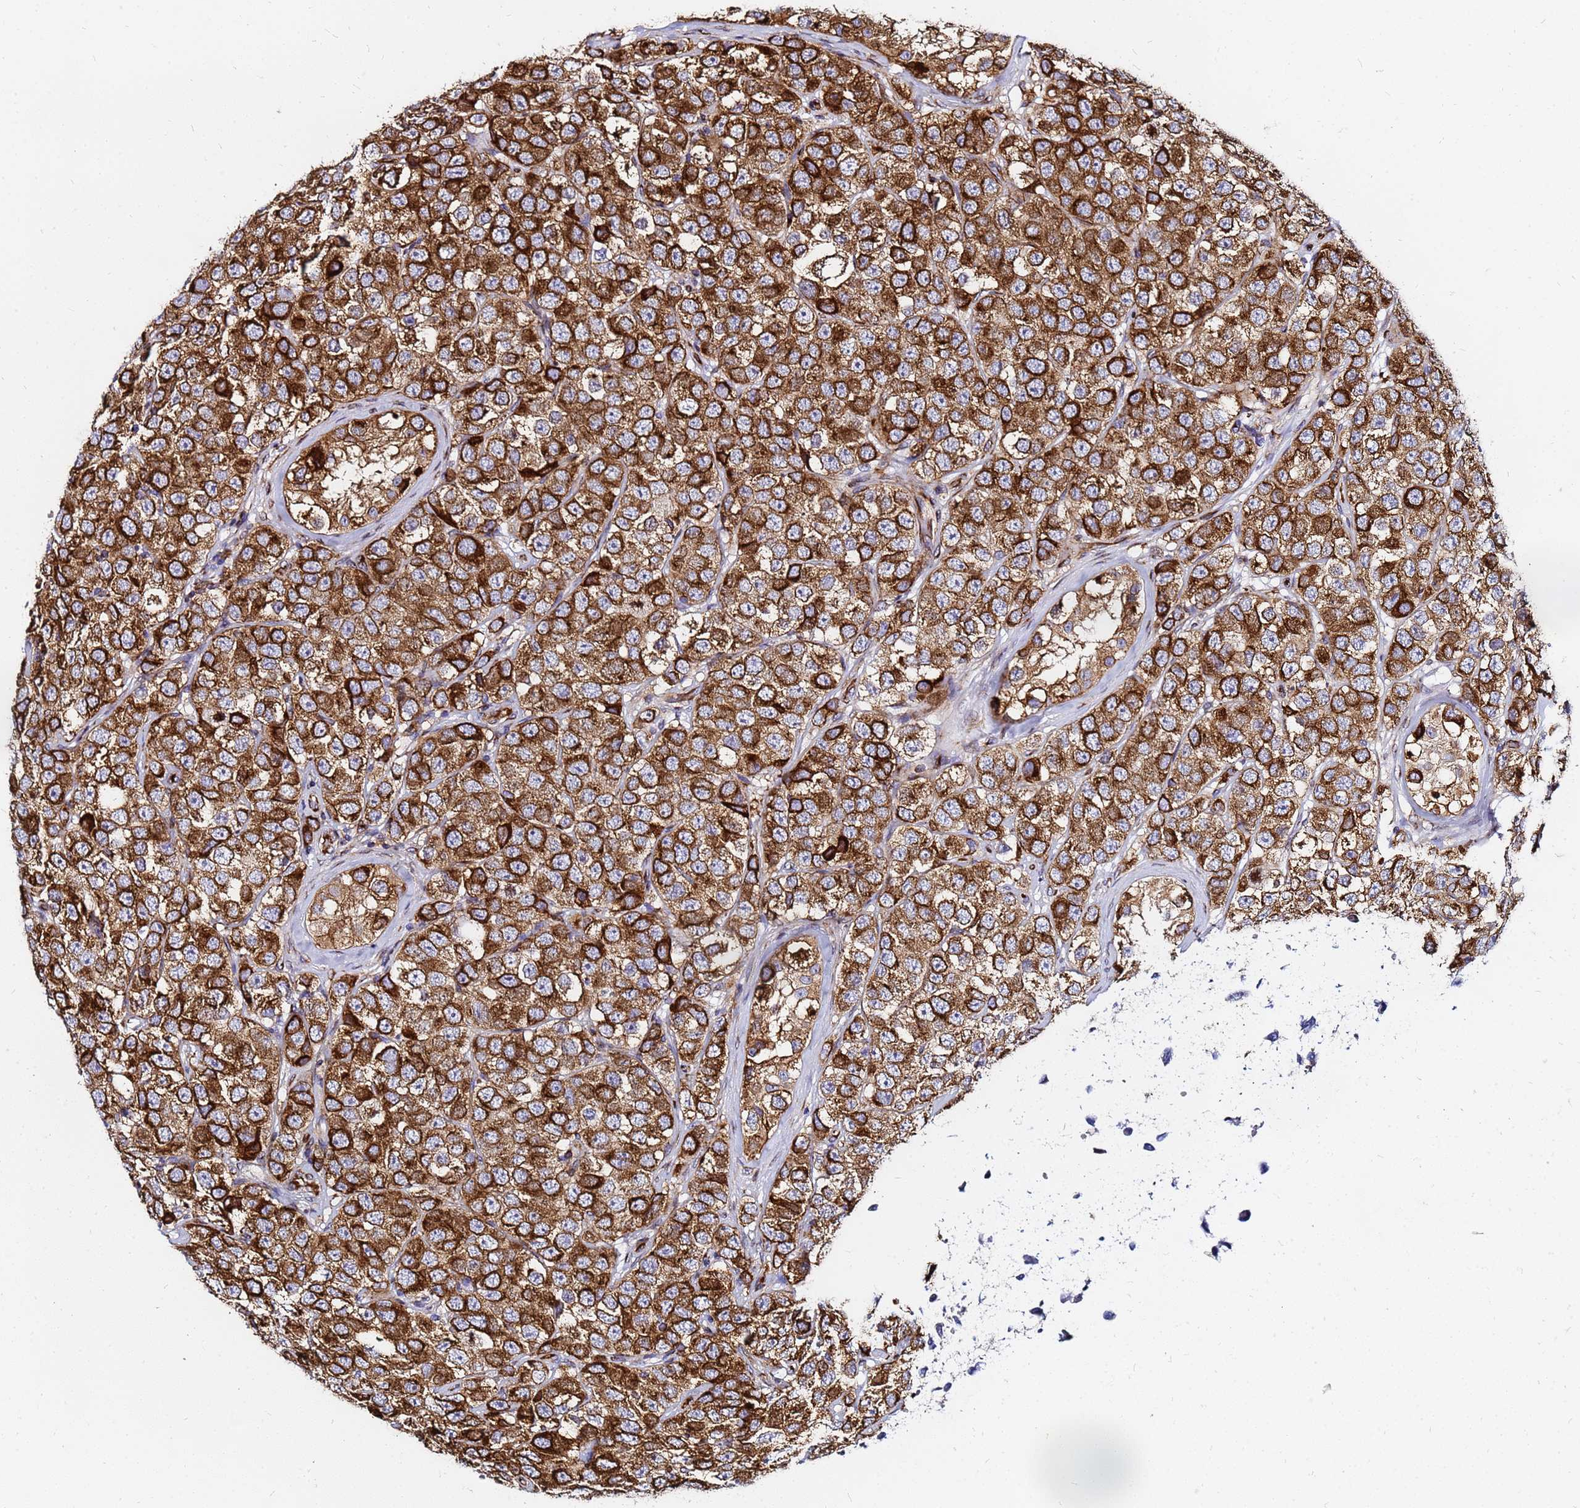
{"staining": {"intensity": "strong", "quantity": "25%-75%", "location": "cytoplasmic/membranous"}, "tissue": "testis cancer", "cell_type": "Tumor cells", "image_type": "cancer", "snomed": [{"axis": "morphology", "description": "Seminoma, NOS"}, {"axis": "topography", "description": "Testis"}], "caption": "Testis cancer (seminoma) stained with IHC exhibits strong cytoplasmic/membranous positivity in about 25%-75% of tumor cells. (brown staining indicates protein expression, while blue staining denotes nuclei).", "gene": "TUBA8", "patient": {"sex": "male", "age": 28}}